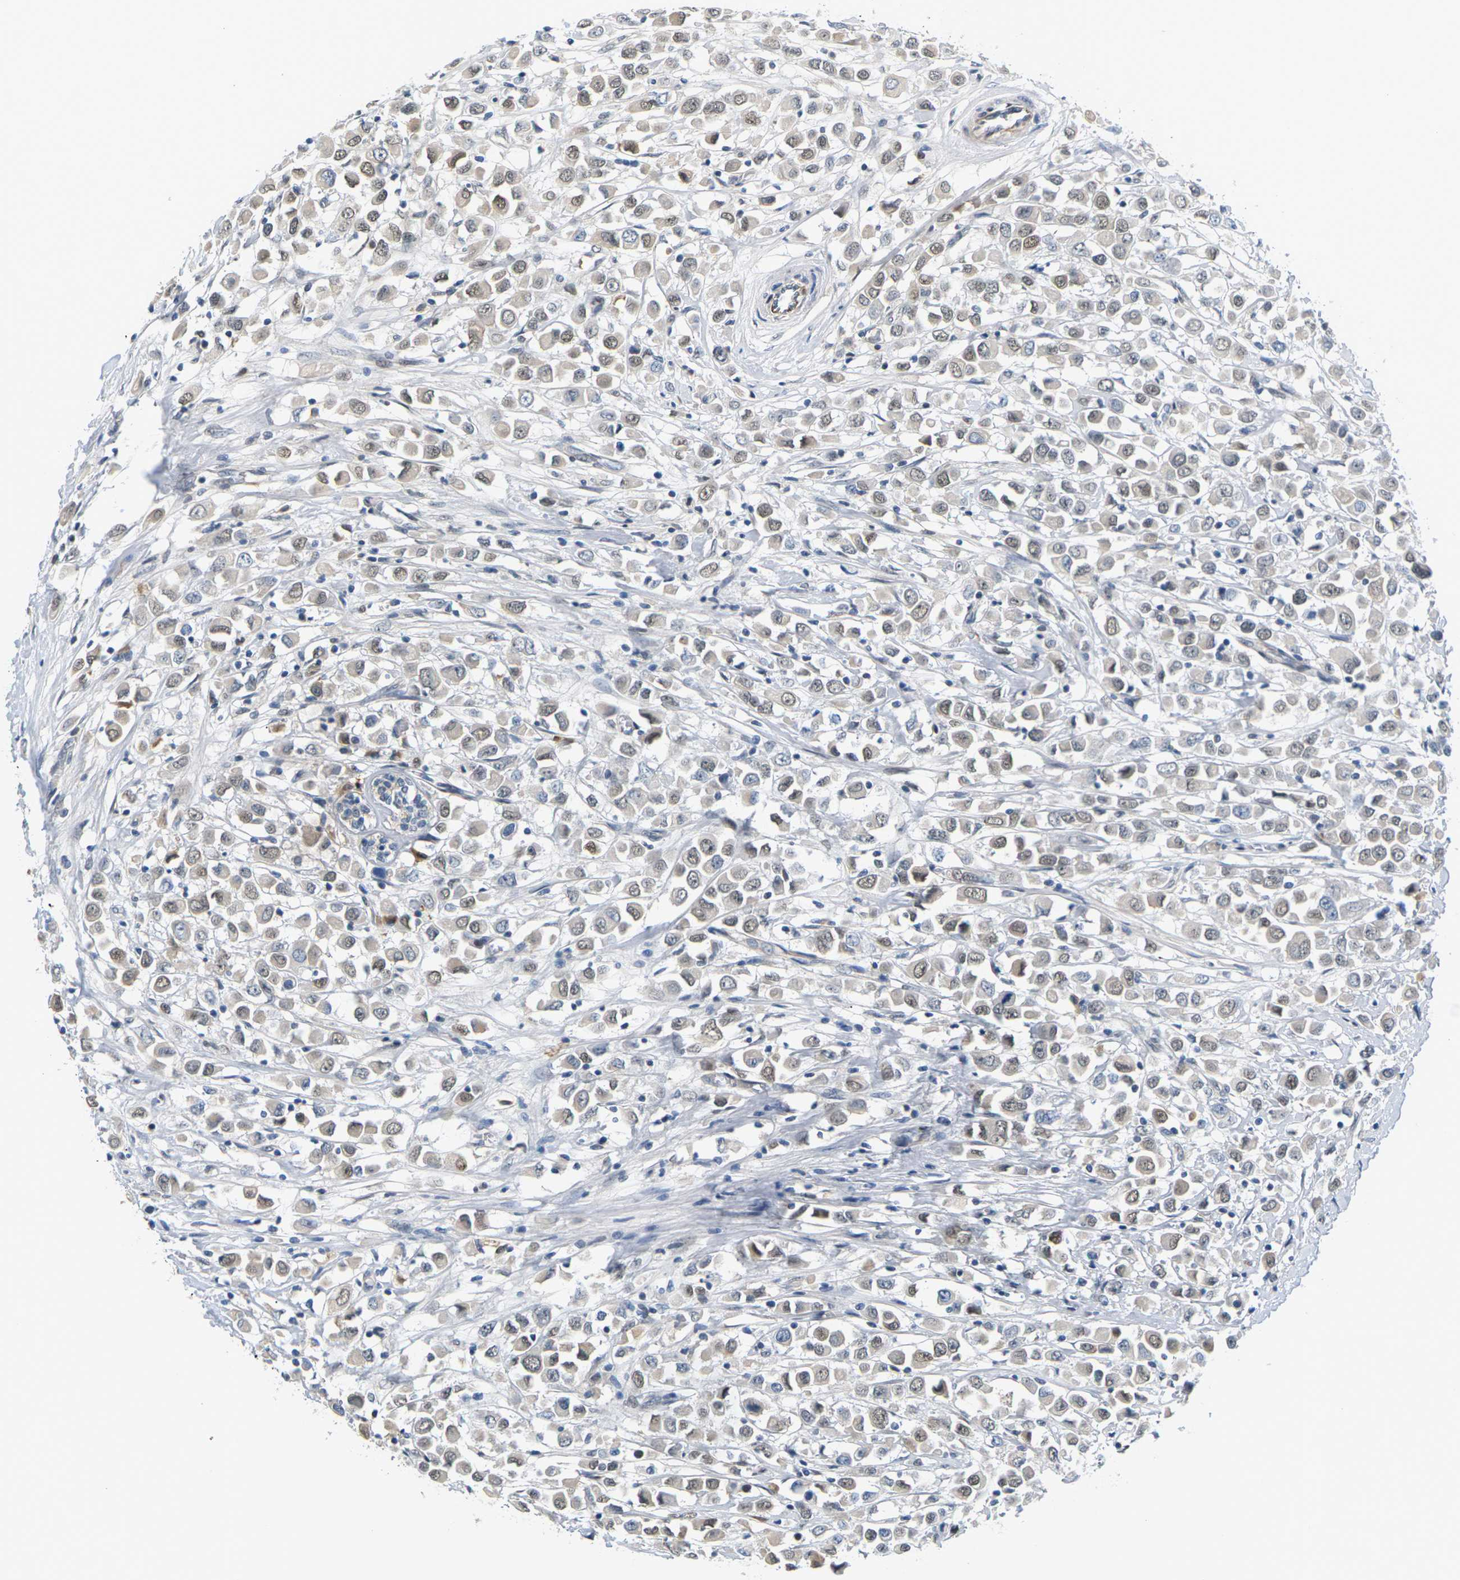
{"staining": {"intensity": "moderate", "quantity": "25%-75%", "location": "nuclear"}, "tissue": "breast cancer", "cell_type": "Tumor cells", "image_type": "cancer", "snomed": [{"axis": "morphology", "description": "Duct carcinoma"}, {"axis": "topography", "description": "Breast"}], "caption": "Human infiltrating ductal carcinoma (breast) stained for a protein (brown) exhibits moderate nuclear positive positivity in about 25%-75% of tumor cells.", "gene": "PKP2", "patient": {"sex": "female", "age": 61}}